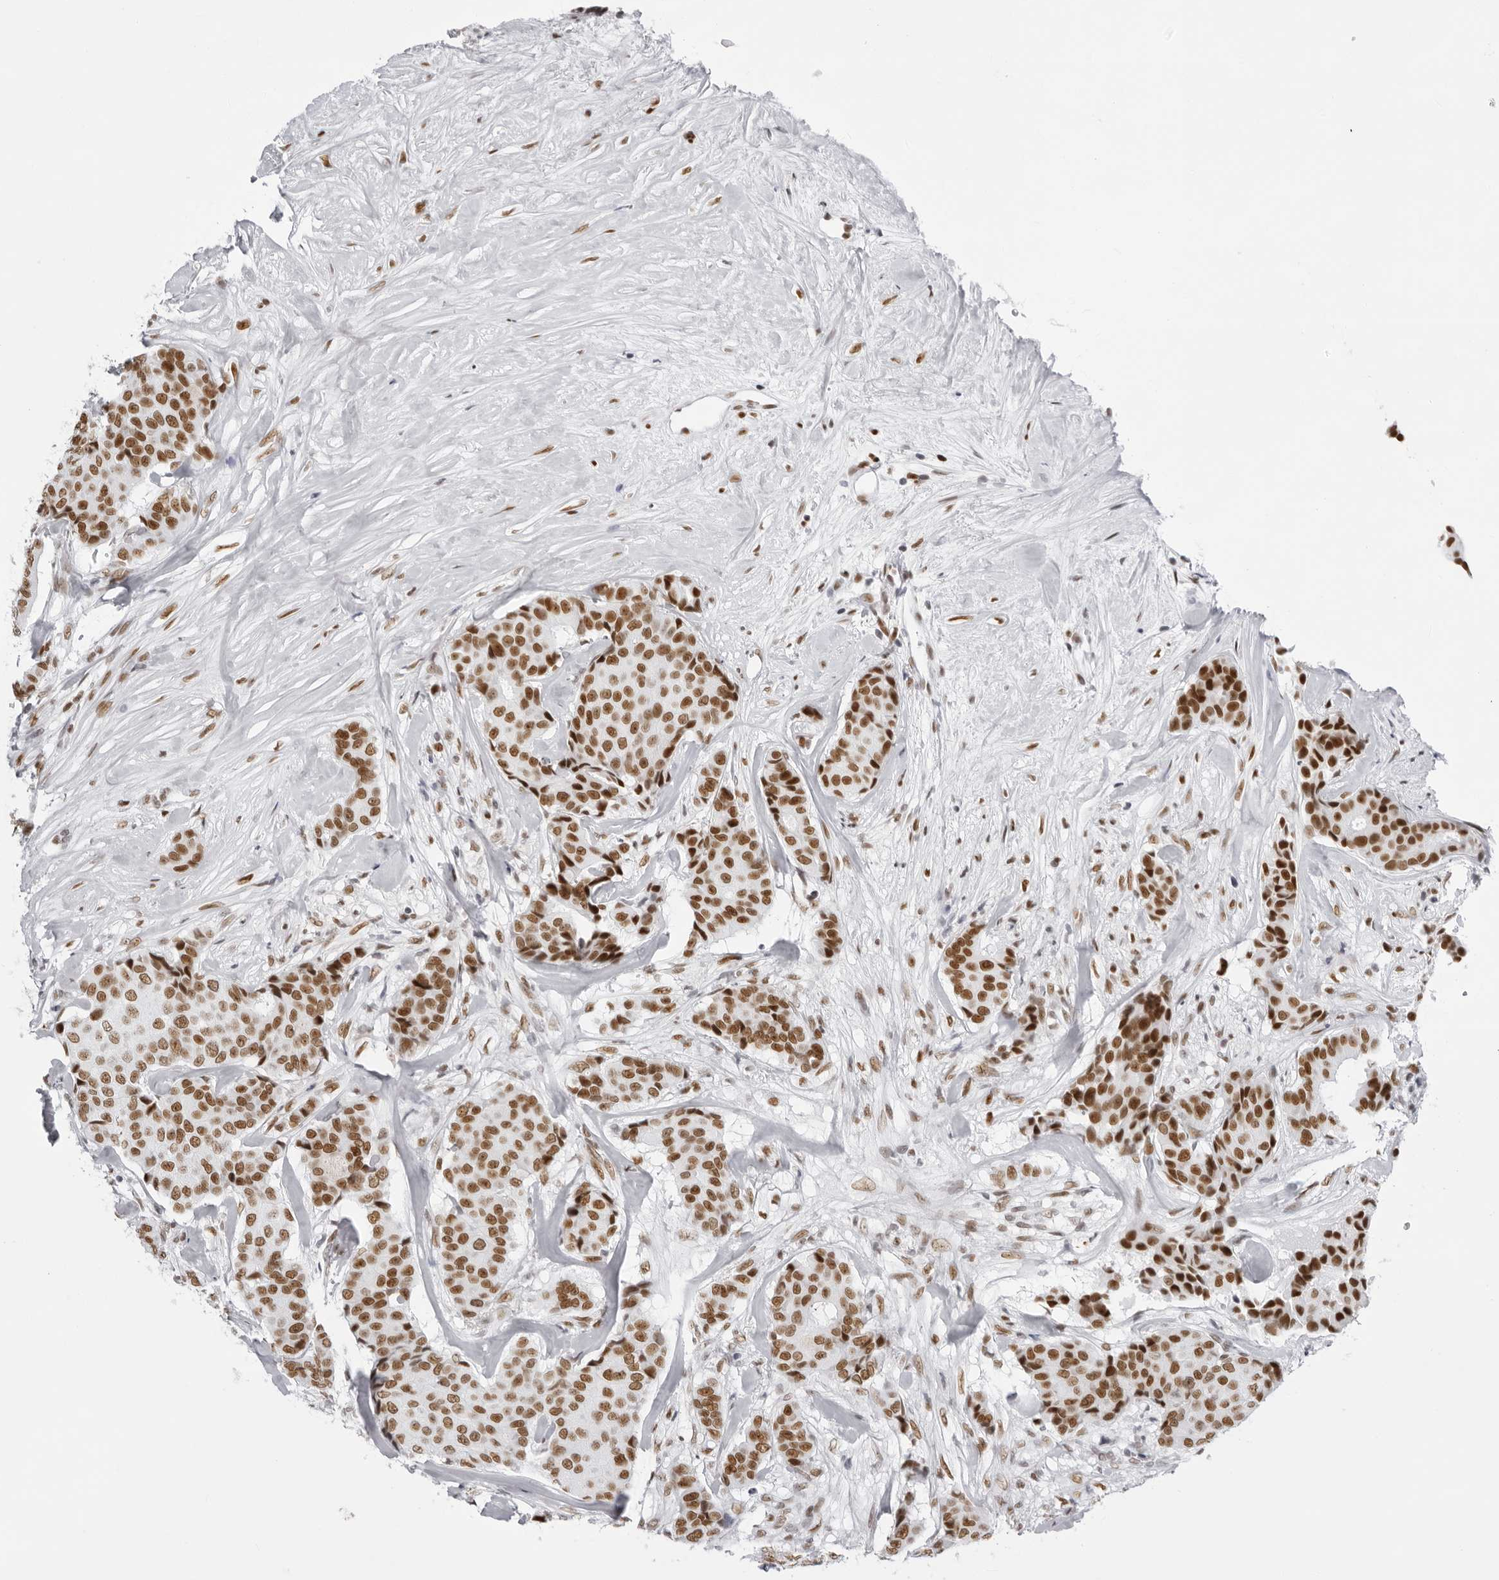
{"staining": {"intensity": "strong", "quantity": ">75%", "location": "nuclear"}, "tissue": "breast cancer", "cell_type": "Tumor cells", "image_type": "cancer", "snomed": [{"axis": "morphology", "description": "Duct carcinoma"}, {"axis": "topography", "description": "Breast"}], "caption": "High-magnification brightfield microscopy of breast cancer stained with DAB (3,3'-diaminobenzidine) (brown) and counterstained with hematoxylin (blue). tumor cells exhibit strong nuclear staining is appreciated in about>75% of cells. (brown staining indicates protein expression, while blue staining denotes nuclei).", "gene": "IRF2BP2", "patient": {"sex": "female", "age": 75}}